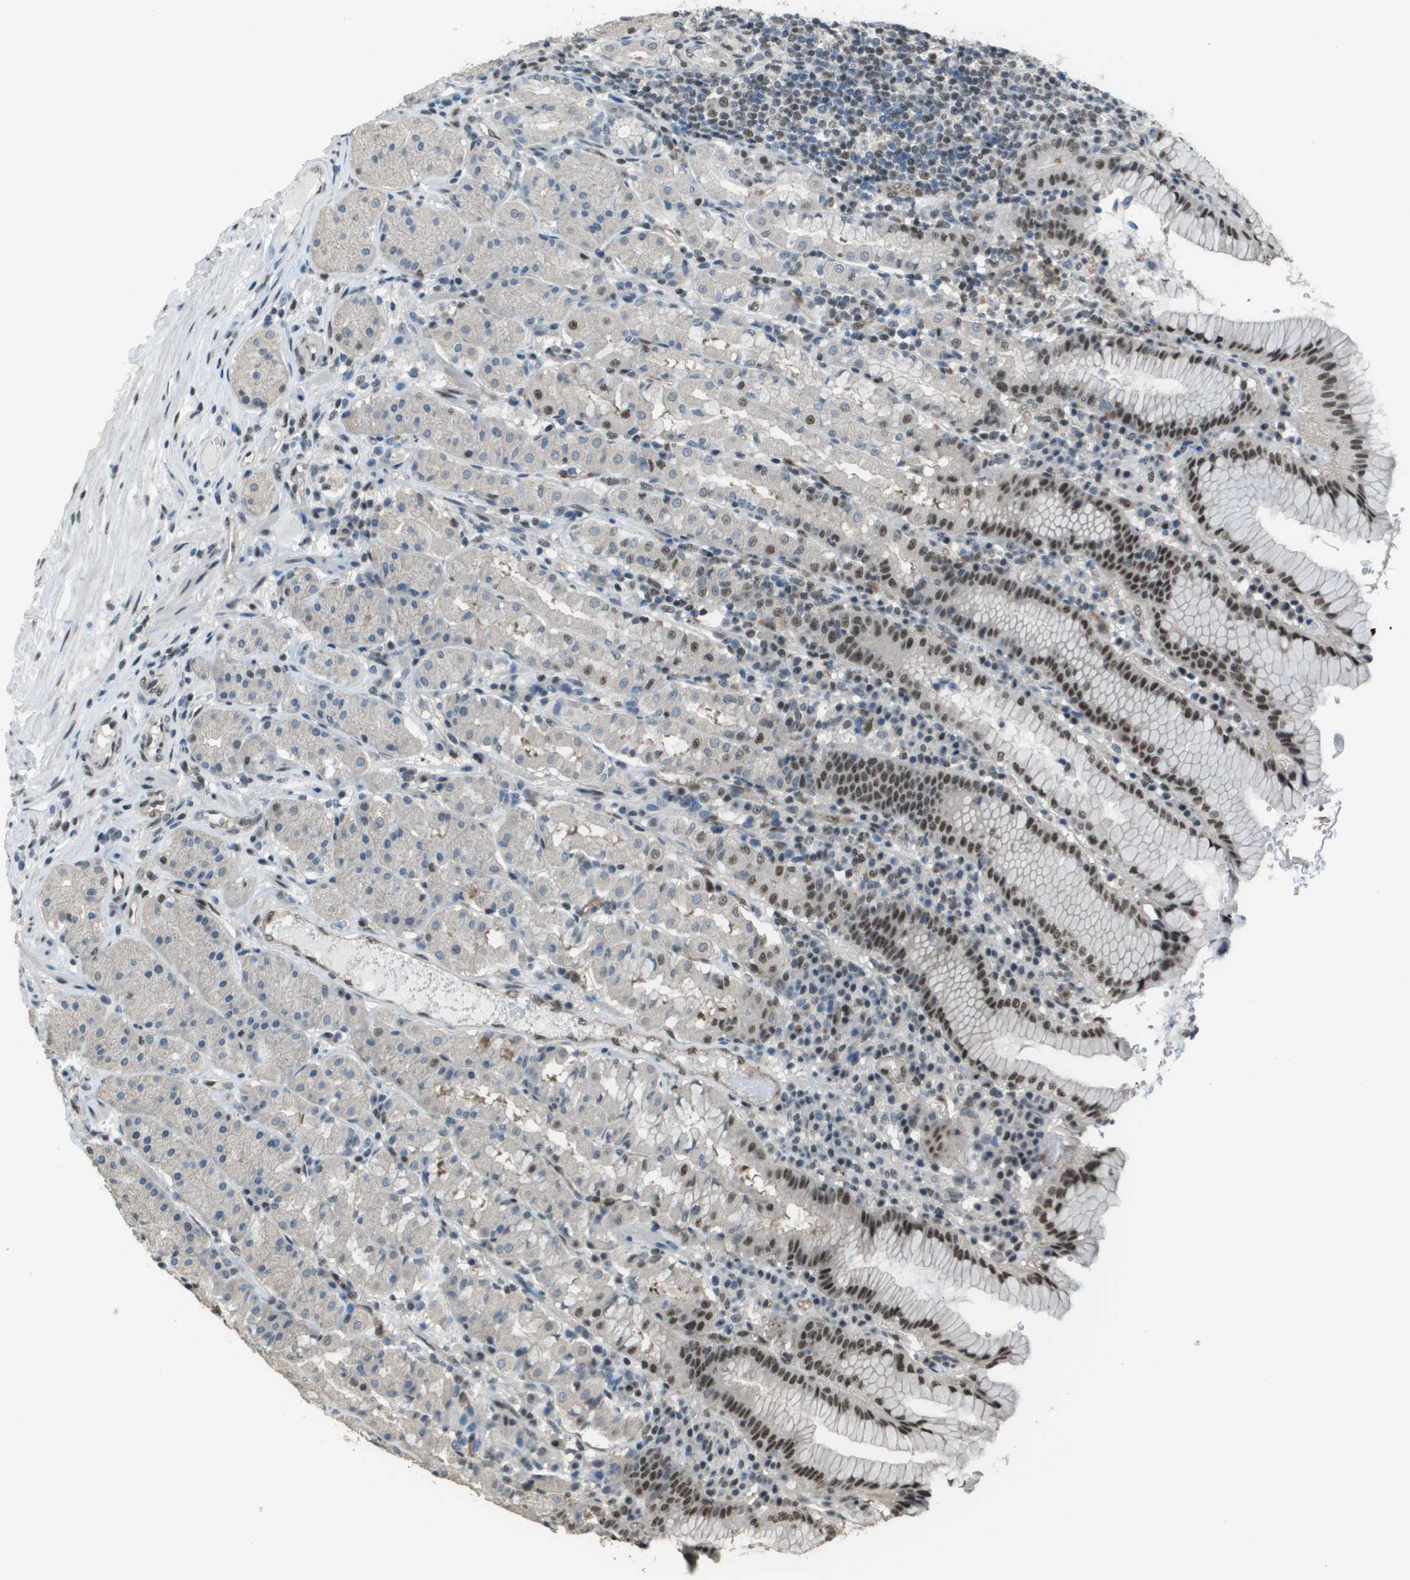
{"staining": {"intensity": "moderate", "quantity": "<25%", "location": "nuclear"}, "tissue": "stomach", "cell_type": "Glandular cells", "image_type": "normal", "snomed": [{"axis": "morphology", "description": "Normal tissue, NOS"}, {"axis": "topography", "description": "Stomach"}, {"axis": "topography", "description": "Stomach, lower"}], "caption": "DAB immunohistochemical staining of unremarkable stomach displays moderate nuclear protein staining in approximately <25% of glandular cells. Immunohistochemistry (ihc) stains the protein in brown and the nuclei are stained blue.", "gene": "DEPDC1", "patient": {"sex": "female", "age": 56}}